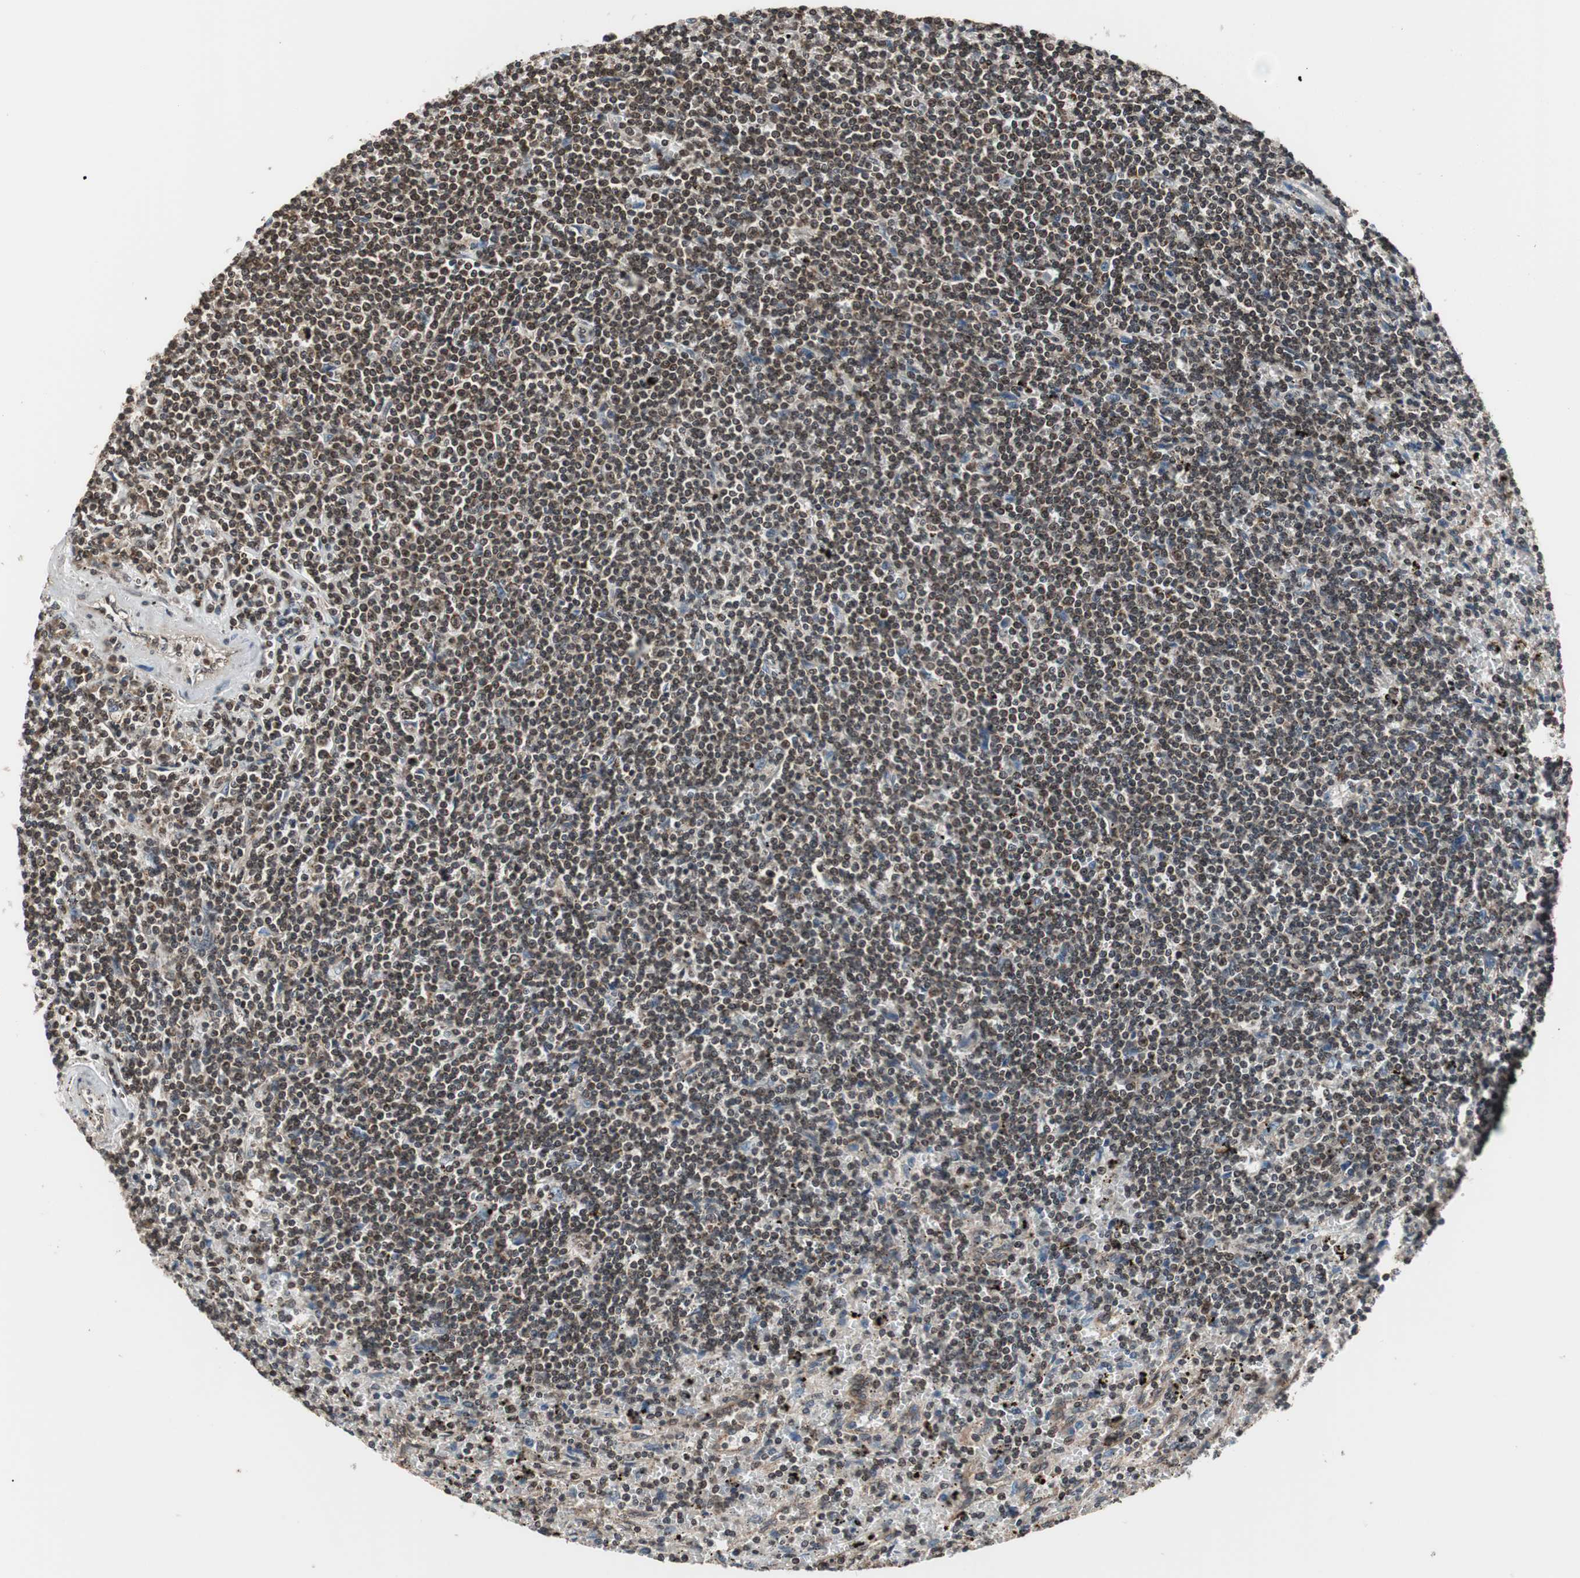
{"staining": {"intensity": "negative", "quantity": "none", "location": "none"}, "tissue": "lymphoma", "cell_type": "Tumor cells", "image_type": "cancer", "snomed": [{"axis": "morphology", "description": "Malignant lymphoma, non-Hodgkin's type, Low grade"}, {"axis": "topography", "description": "Spleen"}], "caption": "IHC of human low-grade malignant lymphoma, non-Hodgkin's type displays no expression in tumor cells.", "gene": "RFC1", "patient": {"sex": "male", "age": 76}}